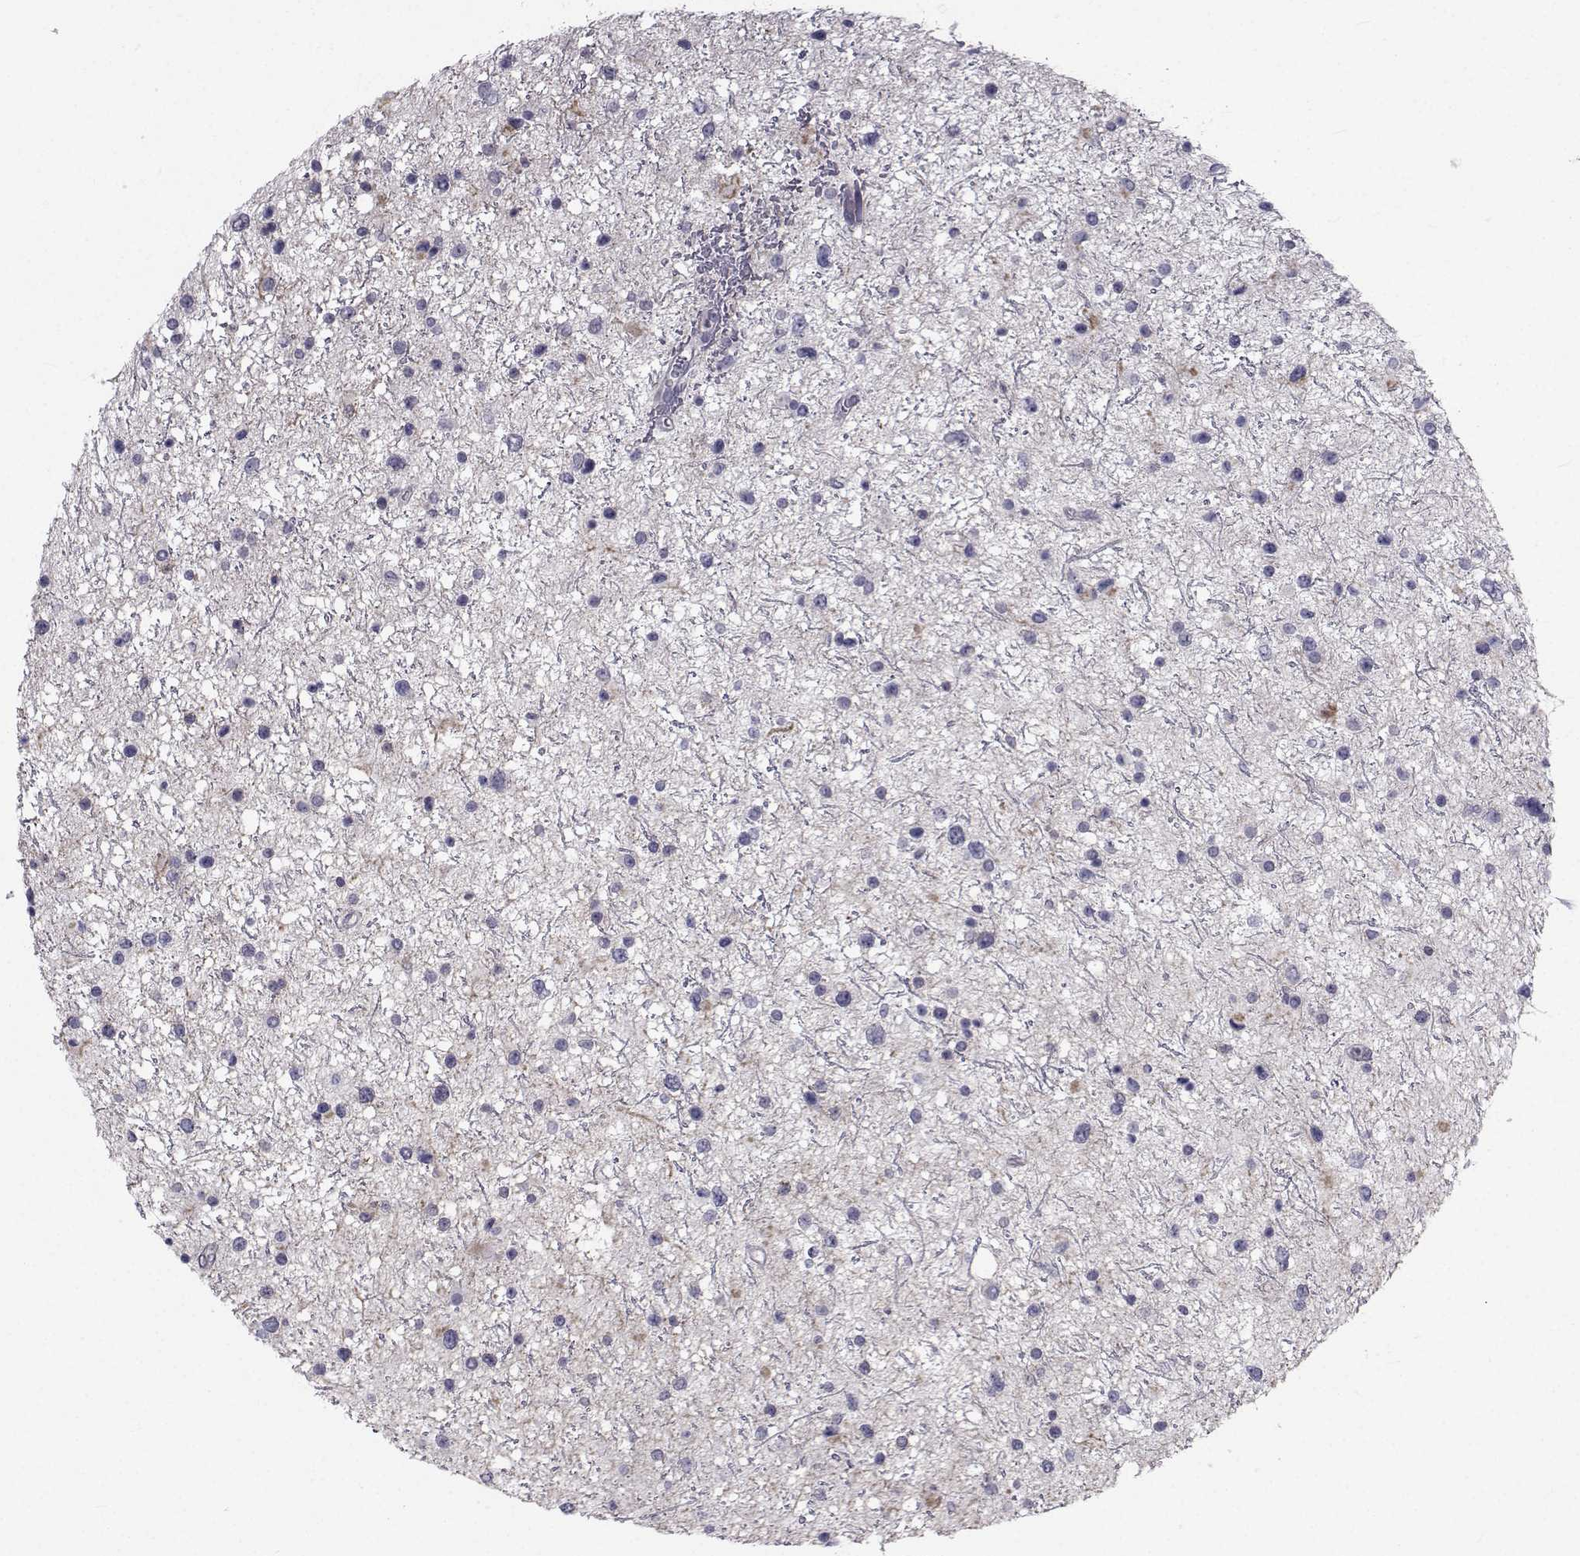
{"staining": {"intensity": "negative", "quantity": "none", "location": "none"}, "tissue": "glioma", "cell_type": "Tumor cells", "image_type": "cancer", "snomed": [{"axis": "morphology", "description": "Glioma, malignant, Low grade"}, {"axis": "topography", "description": "Brain"}], "caption": "Immunohistochemical staining of human glioma reveals no significant staining in tumor cells.", "gene": "SLC30A10", "patient": {"sex": "female", "age": 32}}